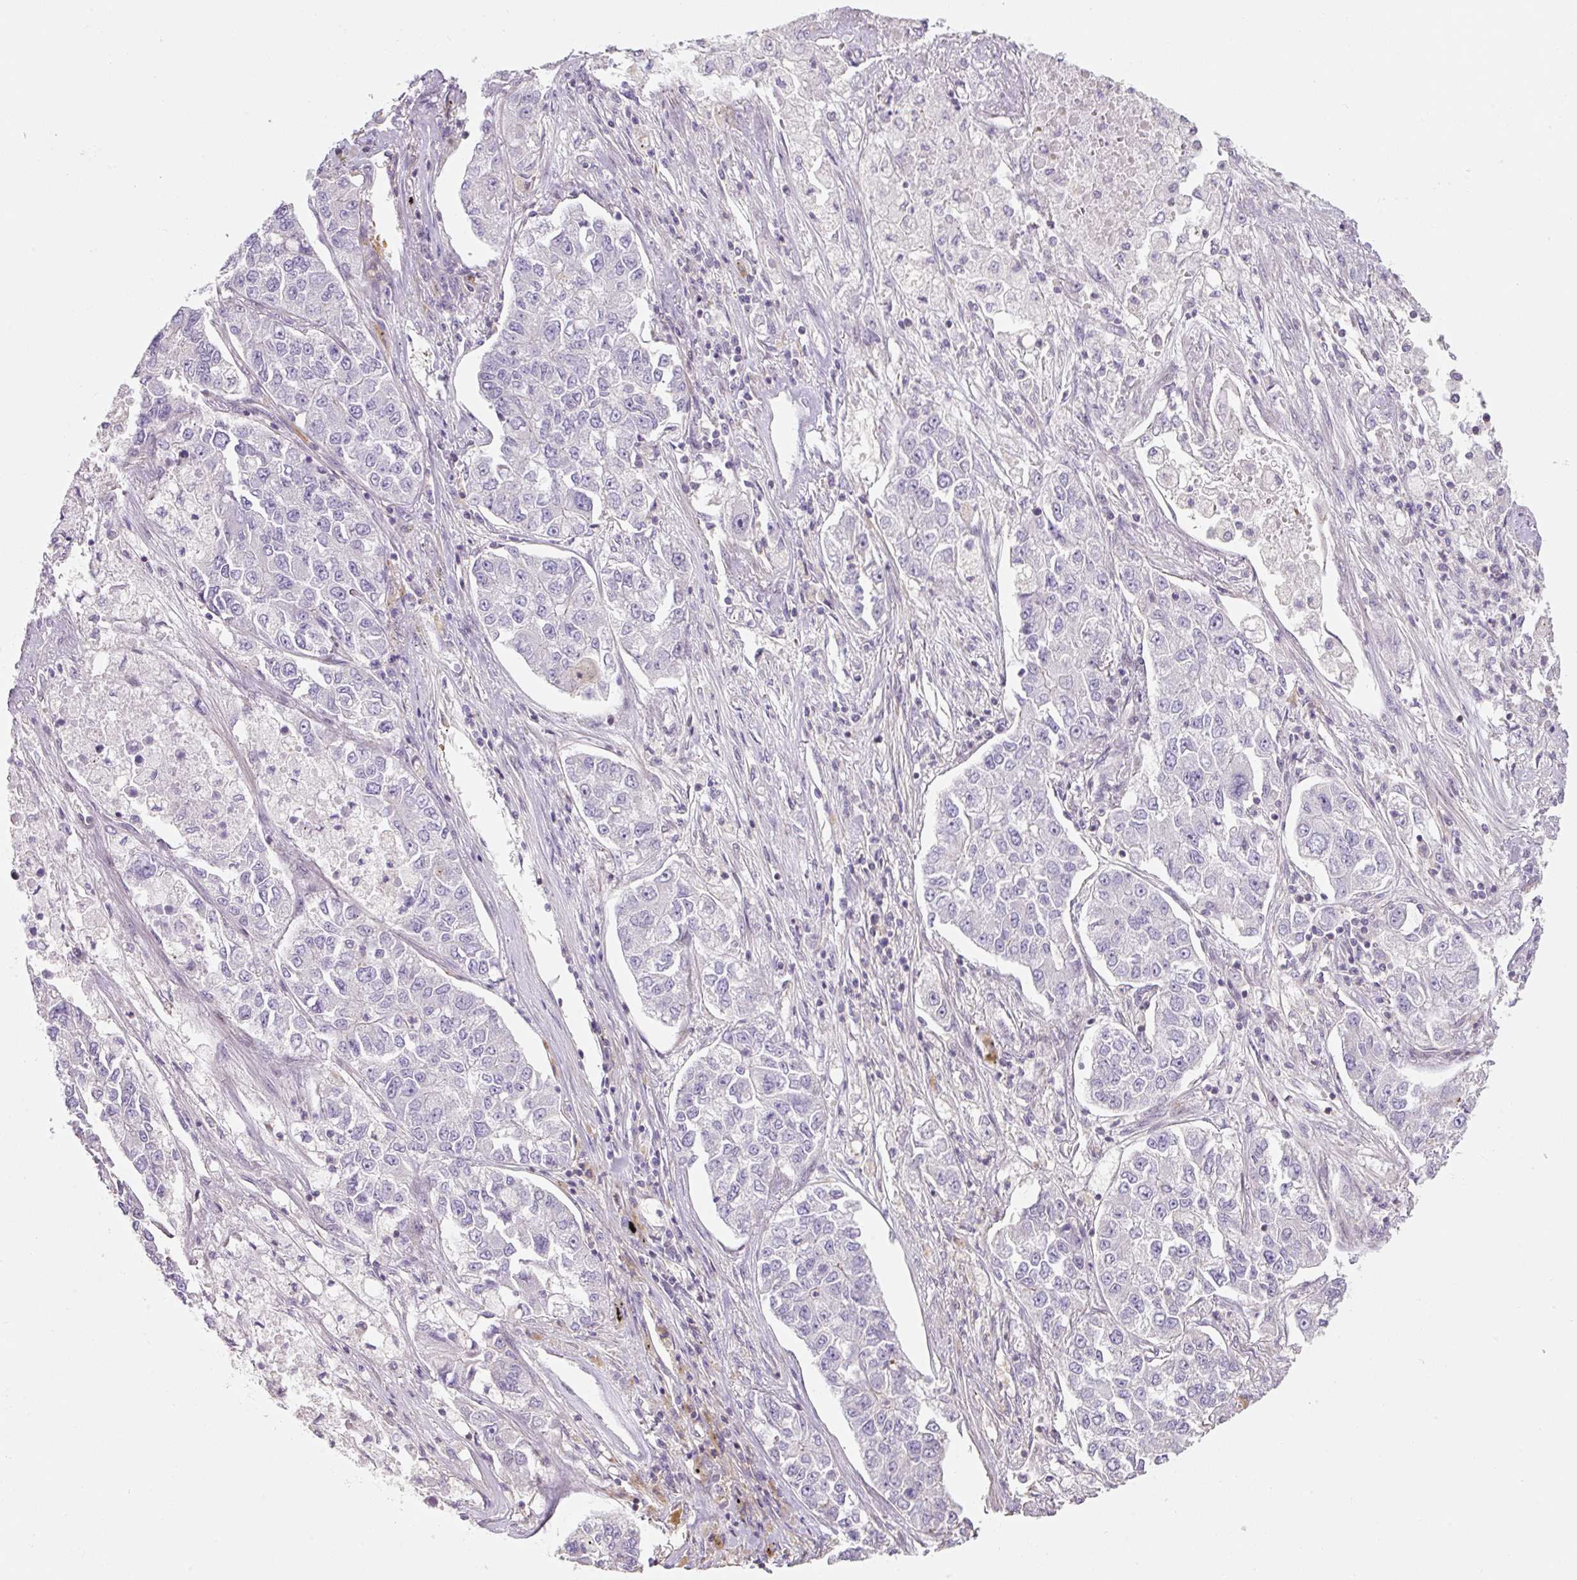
{"staining": {"intensity": "negative", "quantity": "none", "location": "none"}, "tissue": "lung cancer", "cell_type": "Tumor cells", "image_type": "cancer", "snomed": [{"axis": "morphology", "description": "Adenocarcinoma, NOS"}, {"axis": "topography", "description": "Lung"}], "caption": "High power microscopy photomicrograph of an IHC photomicrograph of lung cancer (adenocarcinoma), revealing no significant staining in tumor cells.", "gene": "ZNF552", "patient": {"sex": "male", "age": 49}}